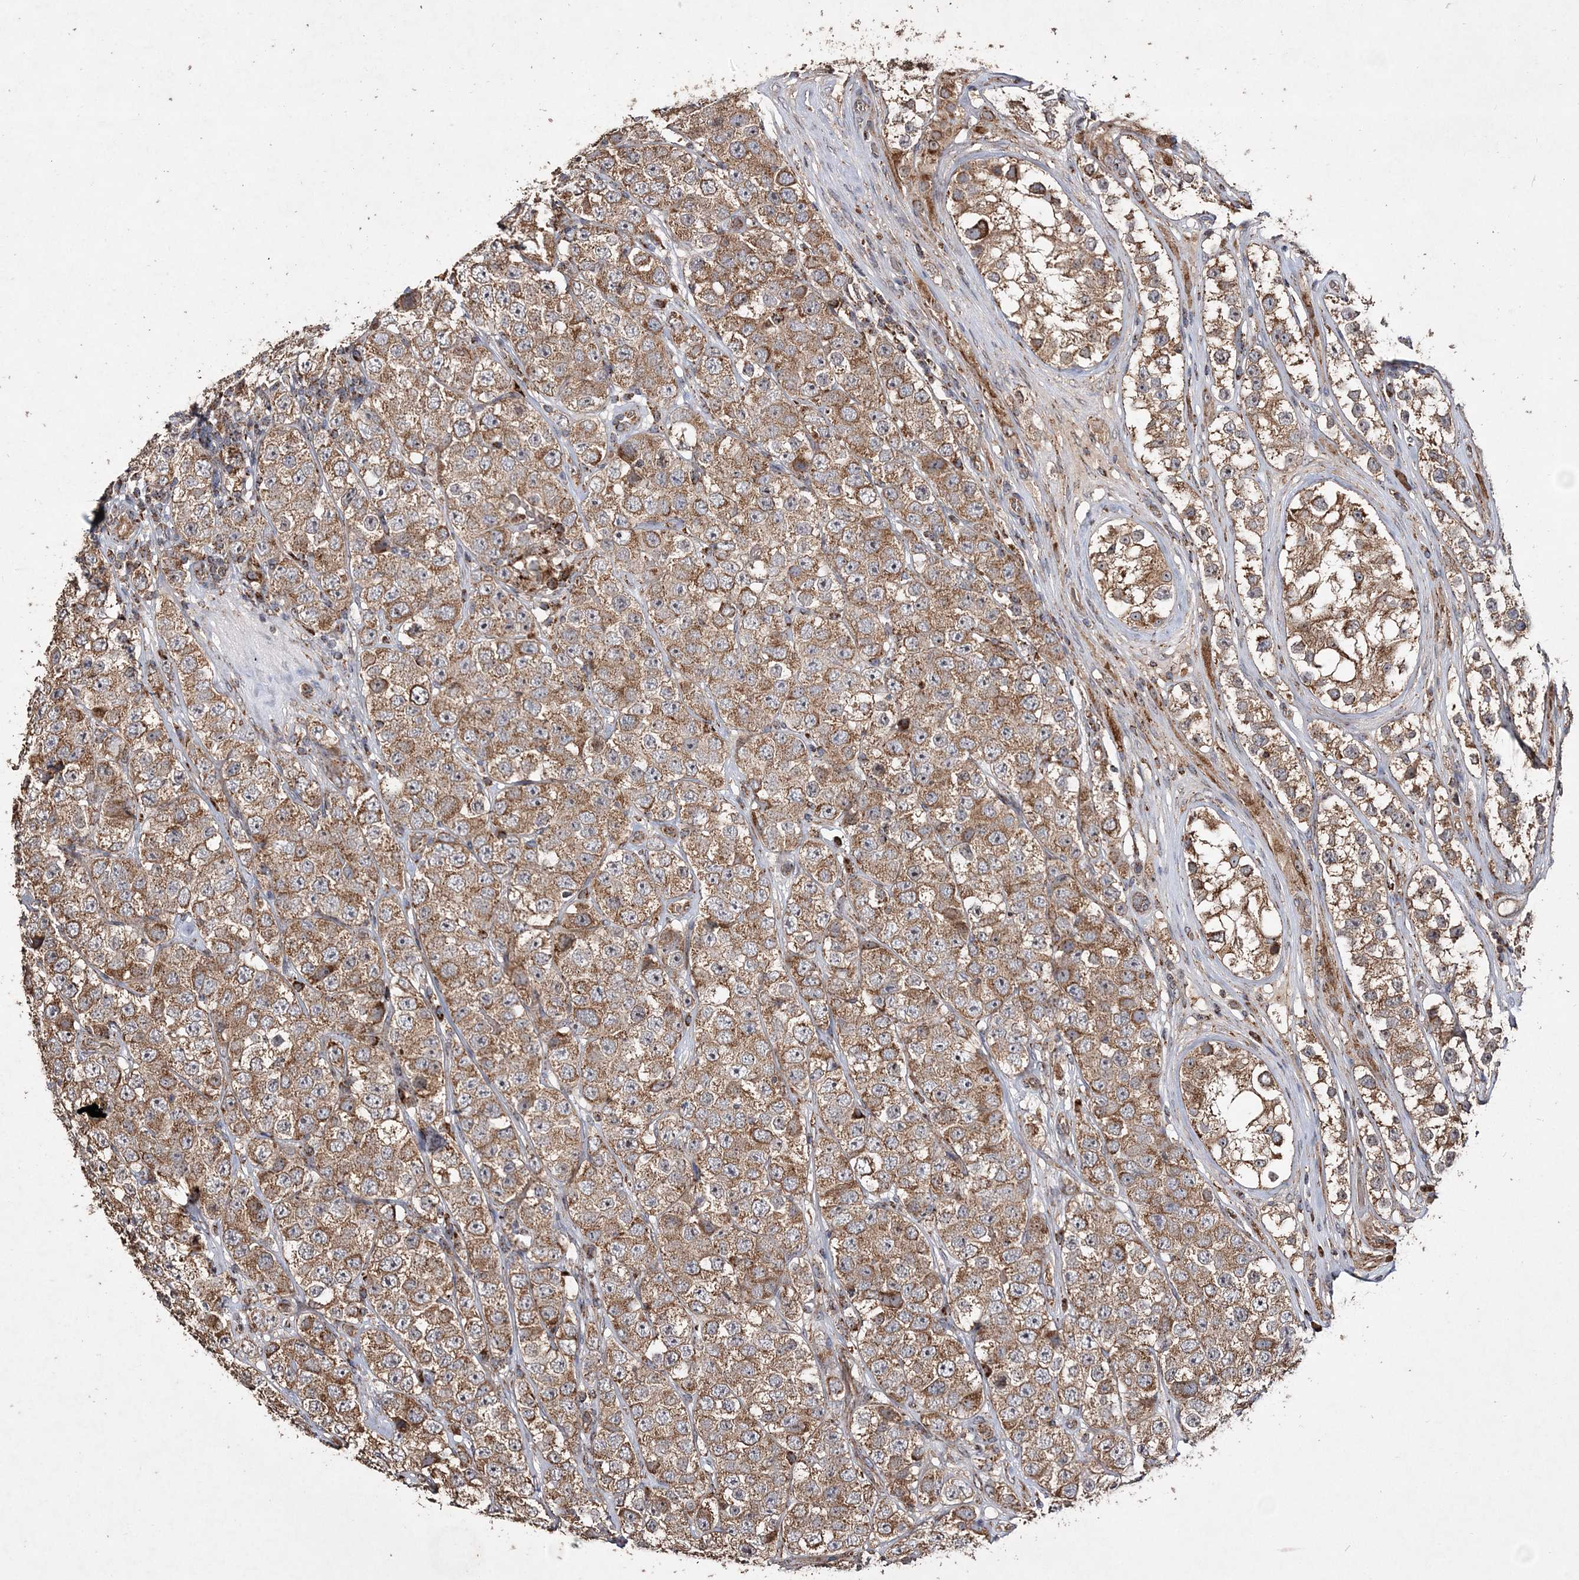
{"staining": {"intensity": "moderate", "quantity": ">75%", "location": "cytoplasmic/membranous"}, "tissue": "testis cancer", "cell_type": "Tumor cells", "image_type": "cancer", "snomed": [{"axis": "morphology", "description": "Seminoma, NOS"}, {"axis": "topography", "description": "Testis"}], "caption": "Human testis cancer stained for a protein (brown) reveals moderate cytoplasmic/membranous positive expression in about >75% of tumor cells.", "gene": "POC5", "patient": {"sex": "male", "age": 28}}